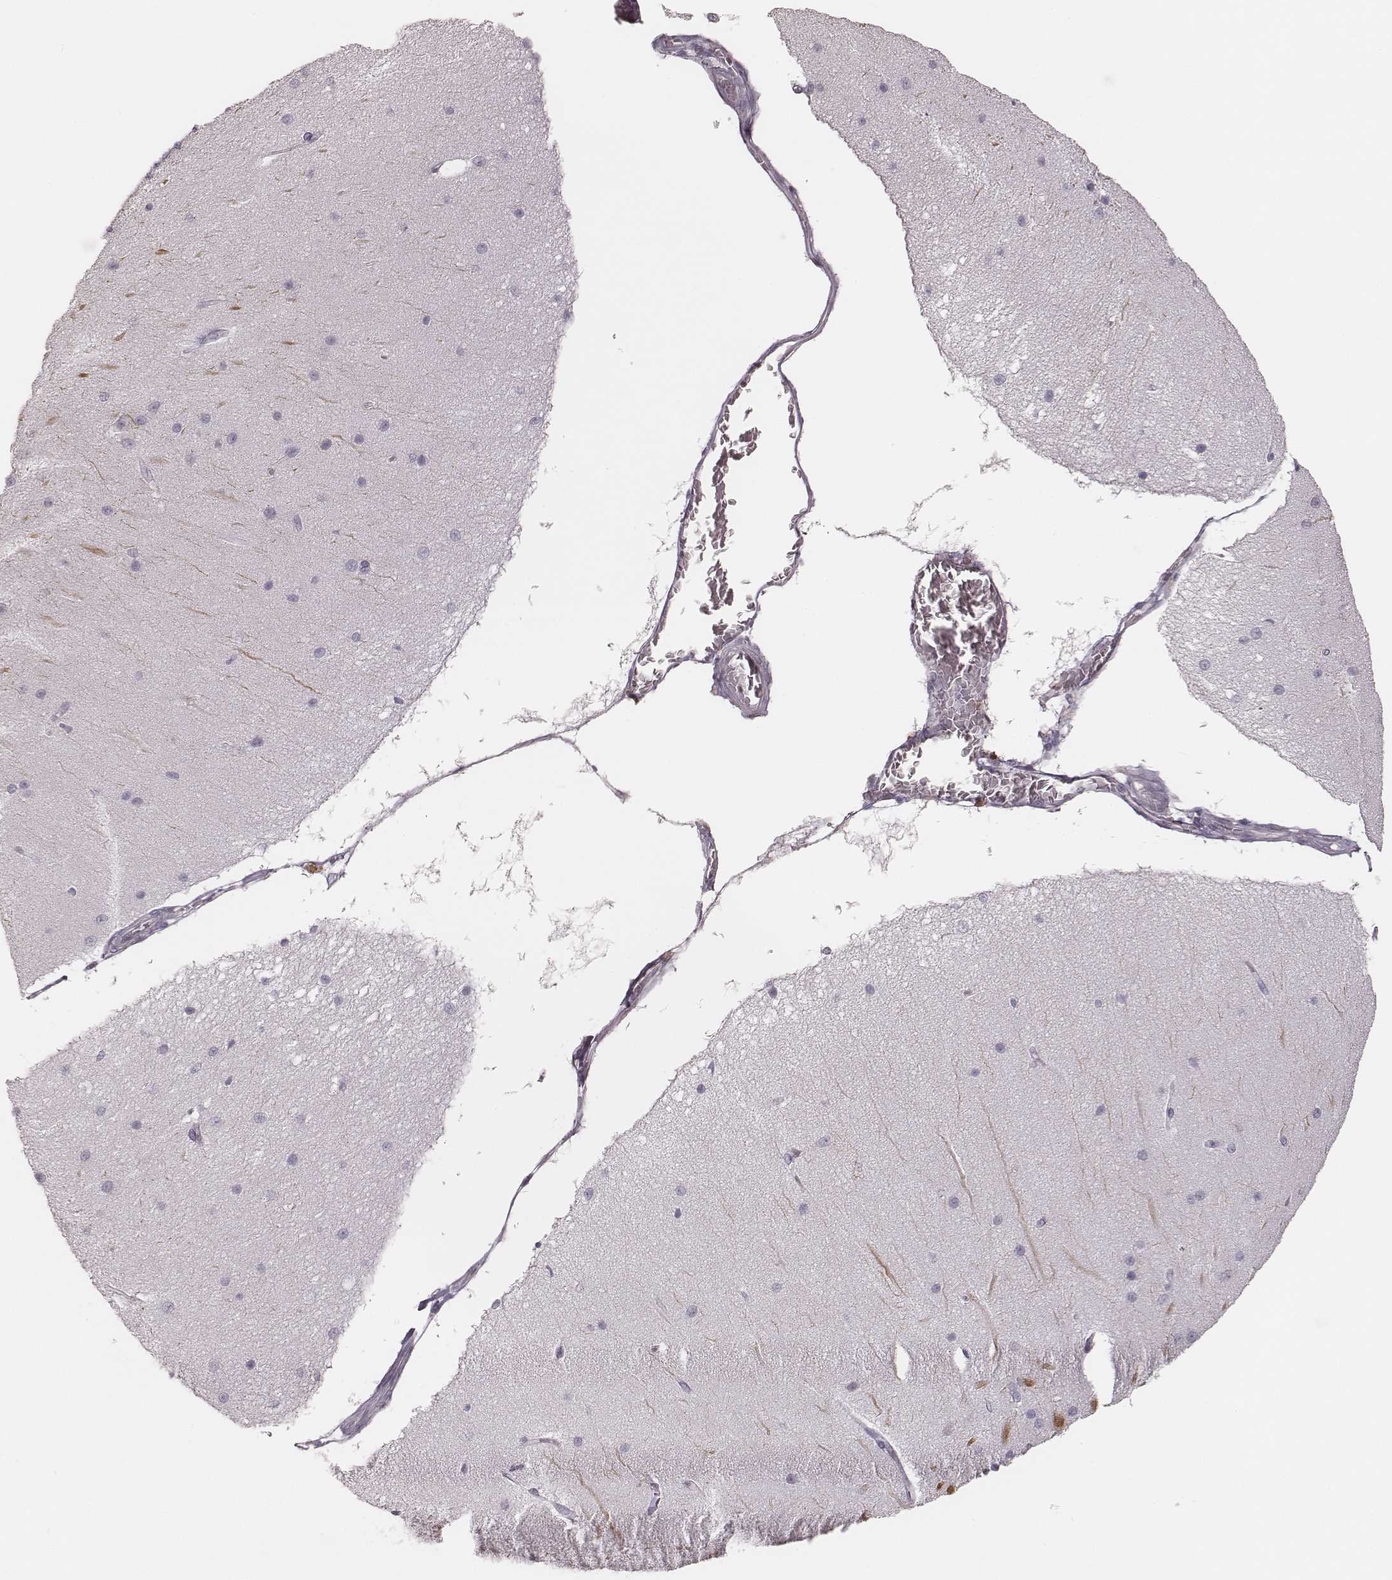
{"staining": {"intensity": "negative", "quantity": "none", "location": "none"}, "tissue": "cerebellum", "cell_type": "Cells in granular layer", "image_type": "normal", "snomed": [{"axis": "morphology", "description": "Normal tissue, NOS"}, {"axis": "topography", "description": "Cerebellum"}], "caption": "An immunohistochemistry (IHC) histopathology image of benign cerebellum is shown. There is no staining in cells in granular layer of cerebellum. (DAB (3,3'-diaminobenzidine) IHC, high magnification).", "gene": "MSX1", "patient": {"sex": "female", "age": 54}}